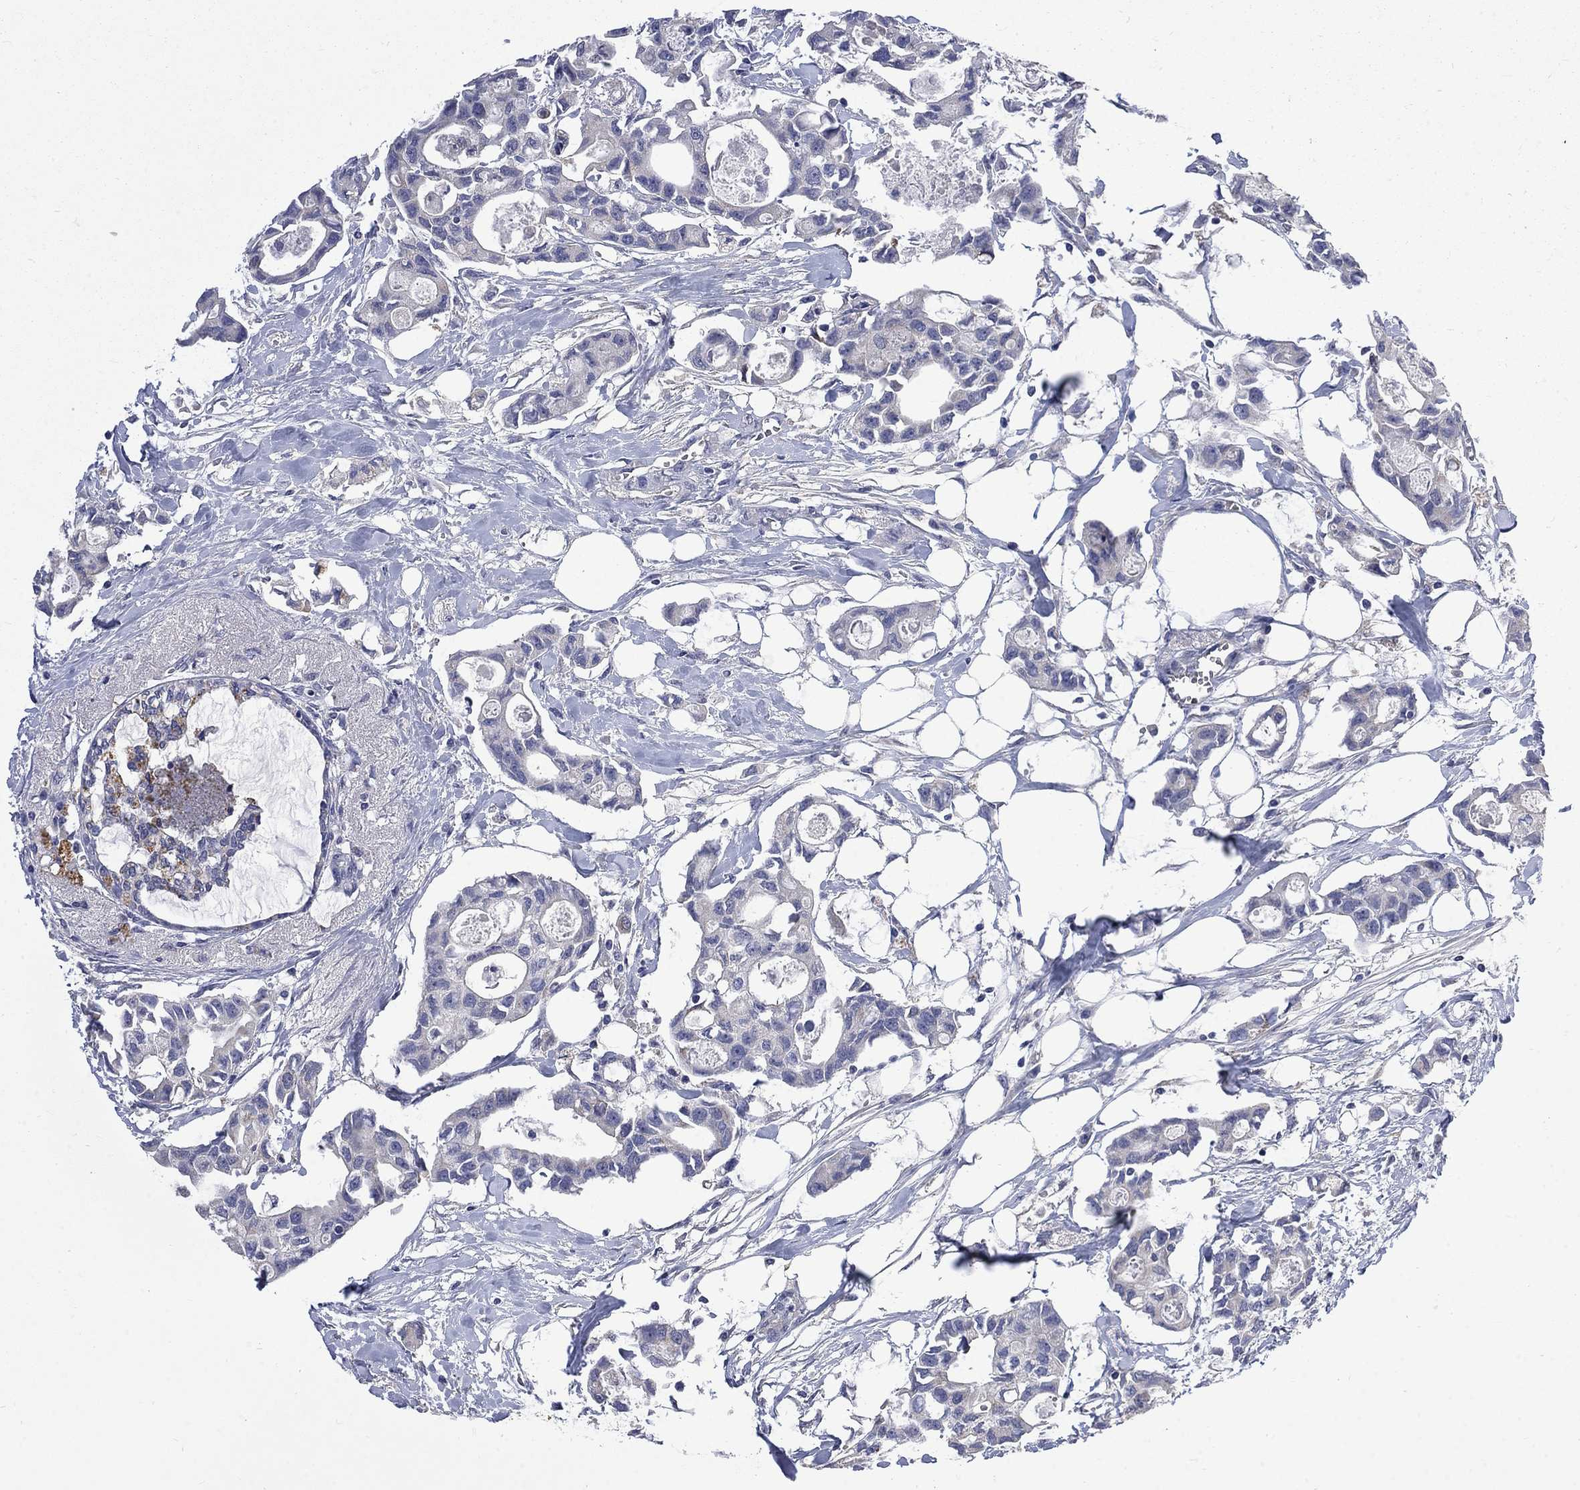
{"staining": {"intensity": "negative", "quantity": "none", "location": "none"}, "tissue": "breast cancer", "cell_type": "Tumor cells", "image_type": "cancer", "snomed": [{"axis": "morphology", "description": "Duct carcinoma"}, {"axis": "topography", "description": "Breast"}], "caption": "Micrograph shows no significant protein staining in tumor cells of breast cancer.", "gene": "HSPA12A", "patient": {"sex": "female", "age": 83}}